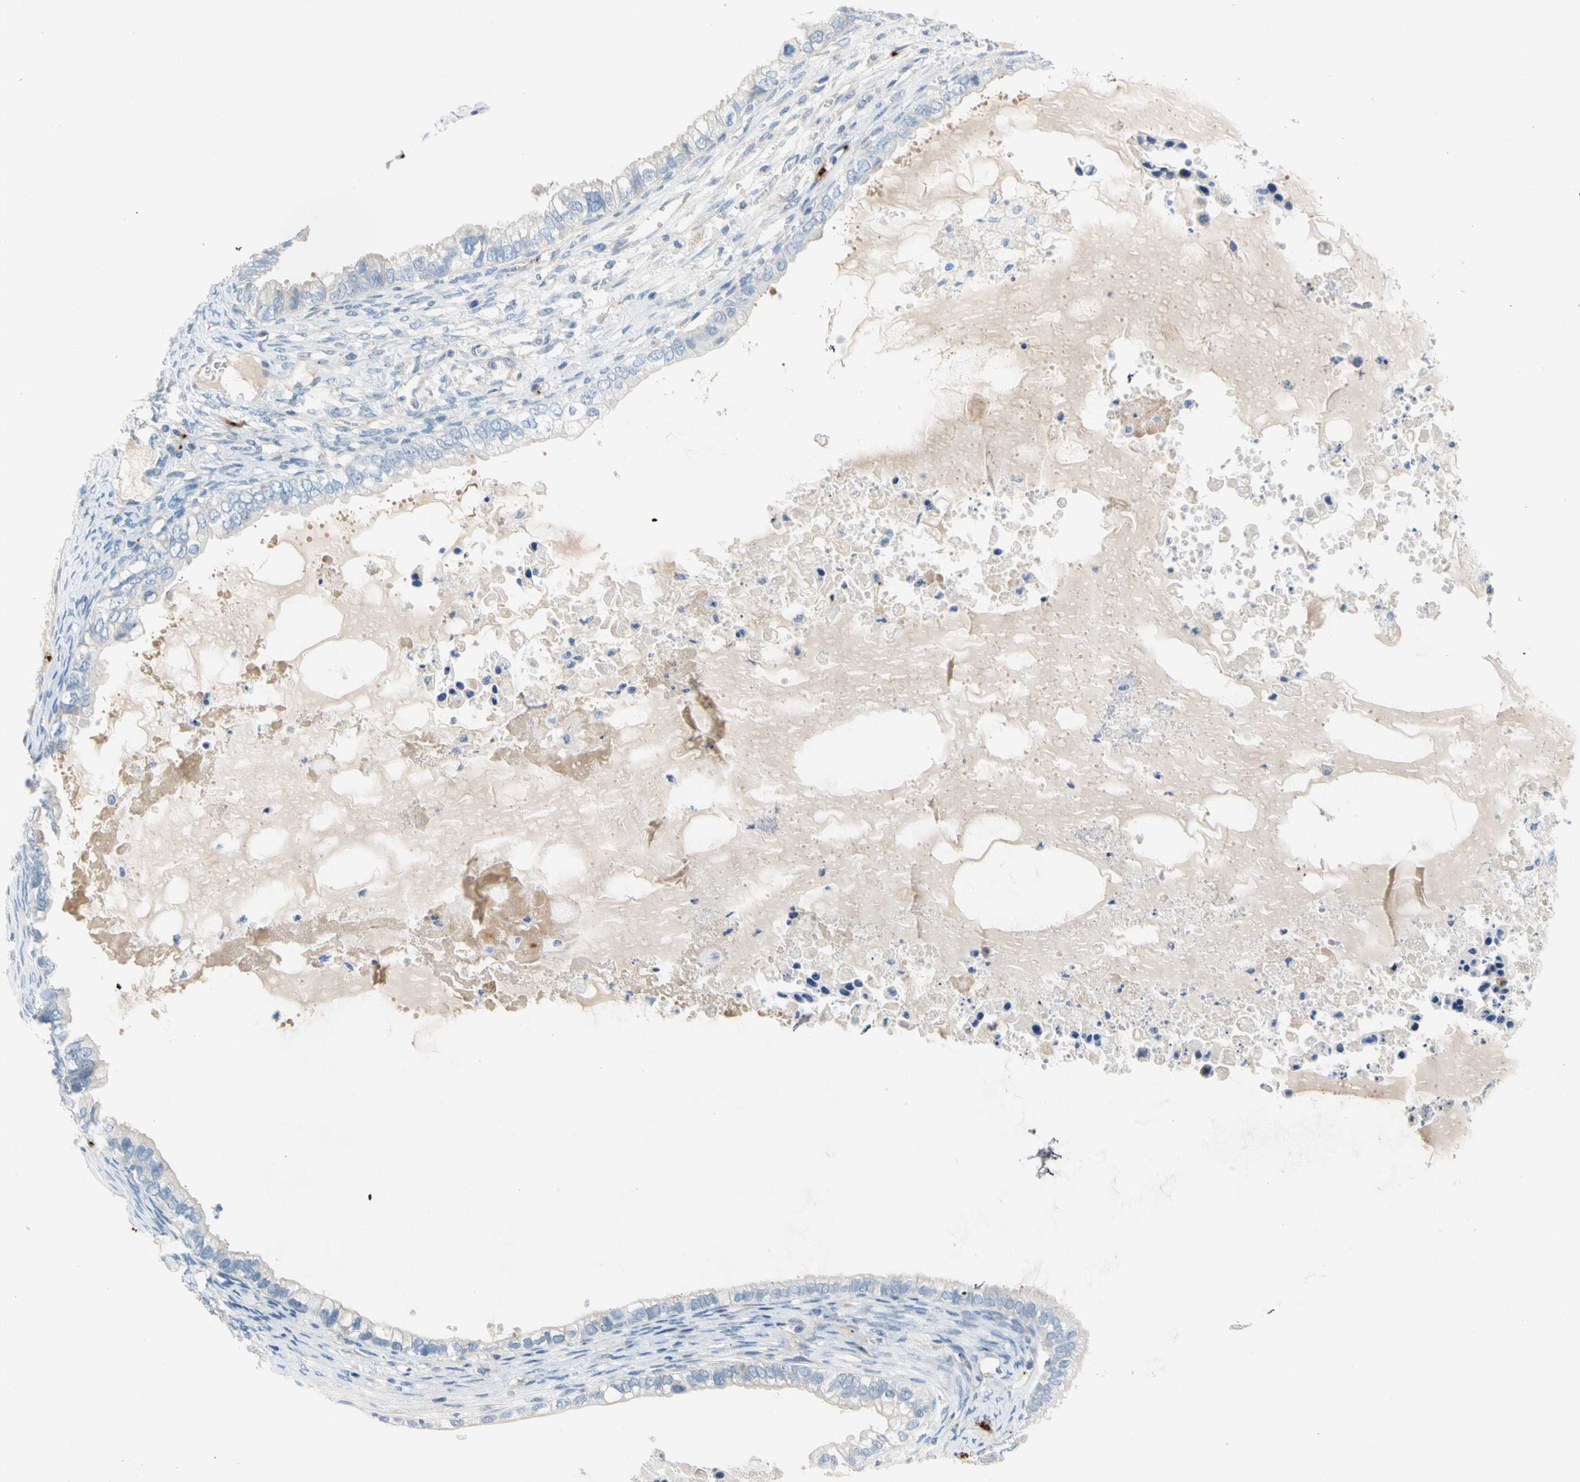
{"staining": {"intensity": "negative", "quantity": "none", "location": "none"}, "tissue": "ovarian cancer", "cell_type": "Tumor cells", "image_type": "cancer", "snomed": [{"axis": "morphology", "description": "Cystadenocarcinoma, mucinous, NOS"}, {"axis": "topography", "description": "Ovary"}], "caption": "The IHC micrograph has no significant positivity in tumor cells of ovarian cancer tissue. Nuclei are stained in blue.", "gene": "PPBP", "patient": {"sex": "female", "age": 80}}